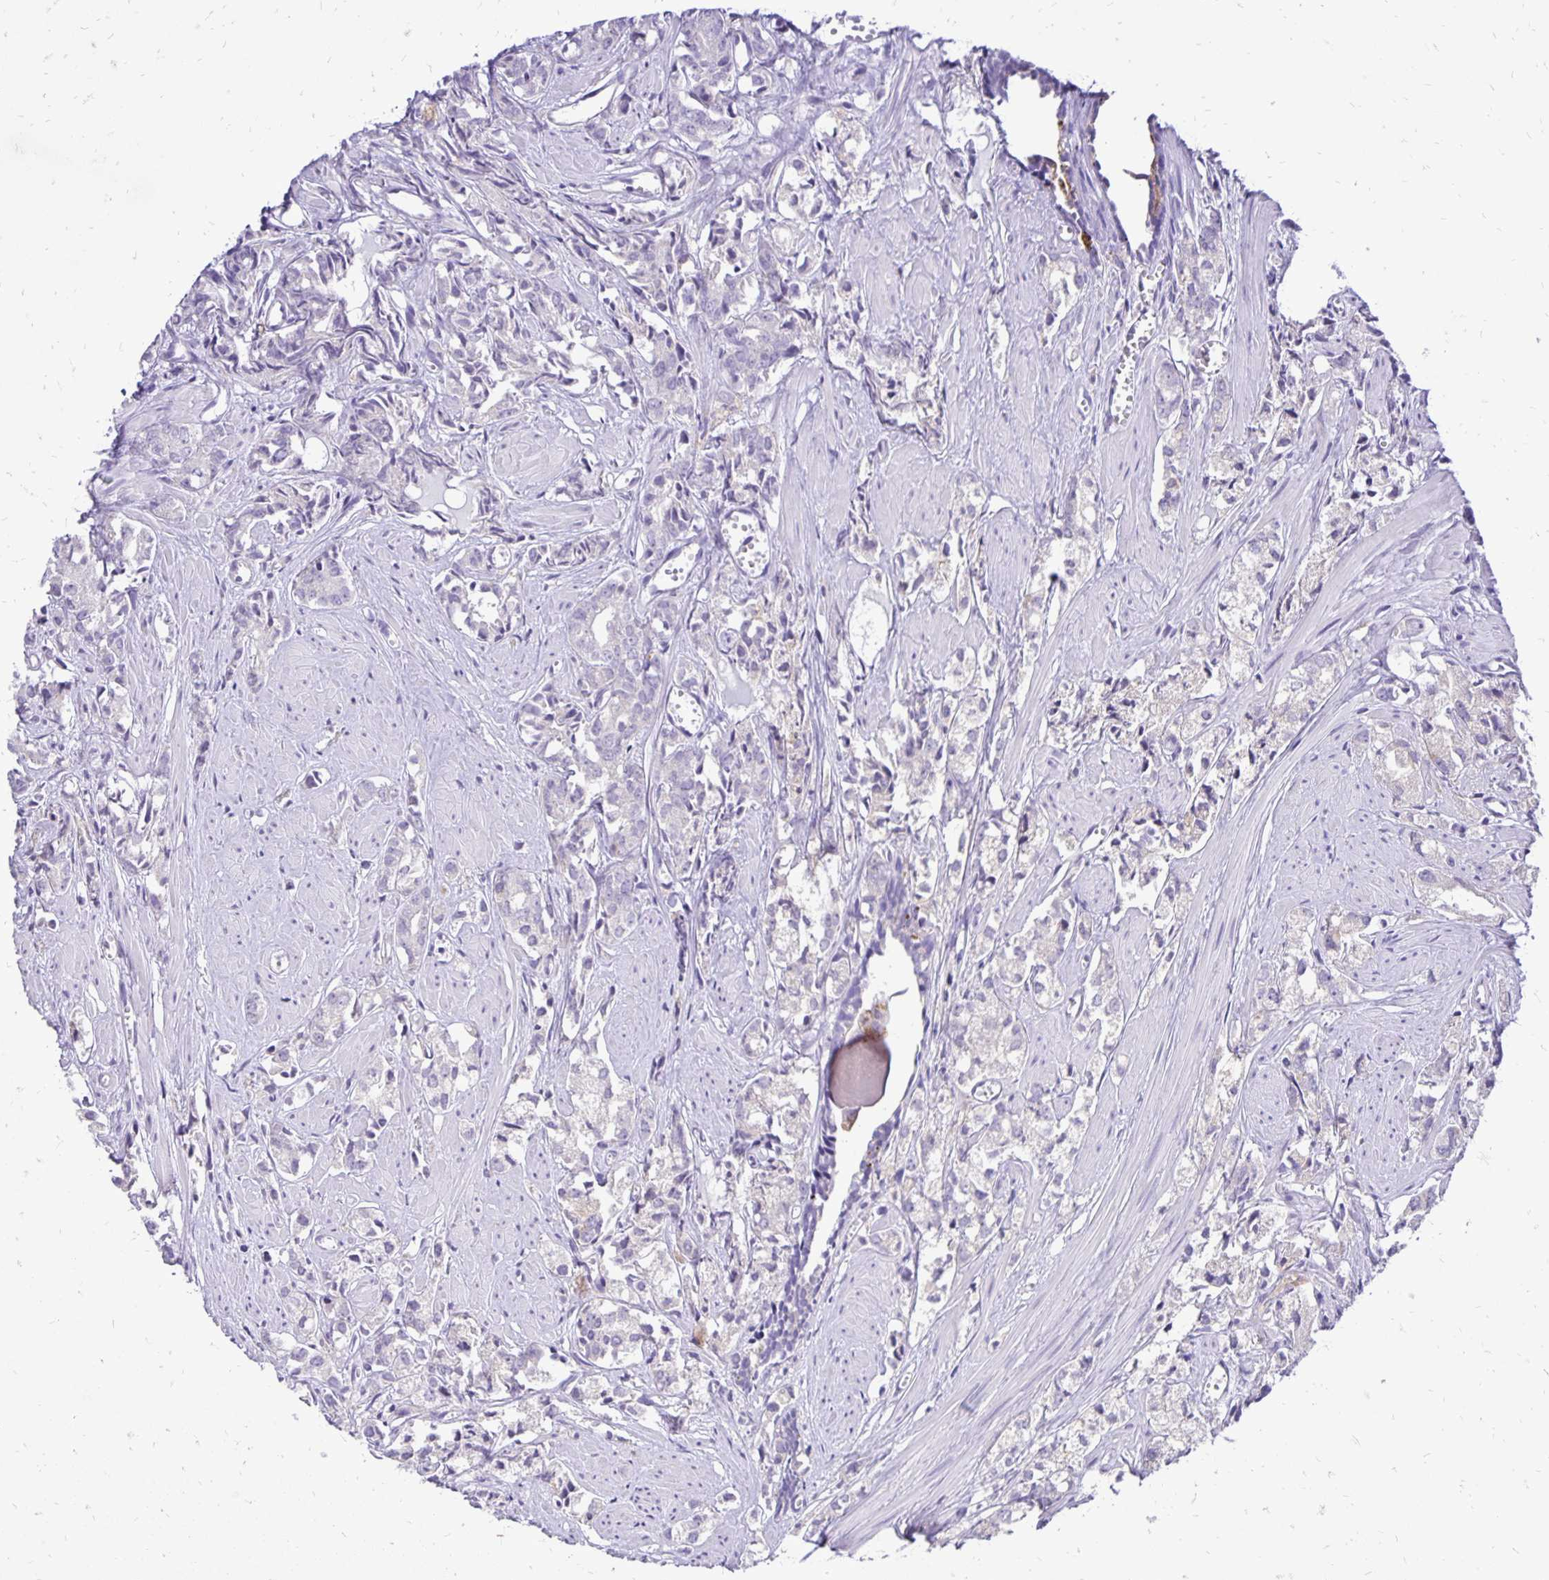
{"staining": {"intensity": "negative", "quantity": "none", "location": "none"}, "tissue": "prostate cancer", "cell_type": "Tumor cells", "image_type": "cancer", "snomed": [{"axis": "morphology", "description": "Adenocarcinoma, High grade"}, {"axis": "topography", "description": "Prostate"}], "caption": "Immunohistochemistry of human prostate cancer reveals no staining in tumor cells.", "gene": "EIF5A", "patient": {"sex": "male", "age": 58}}